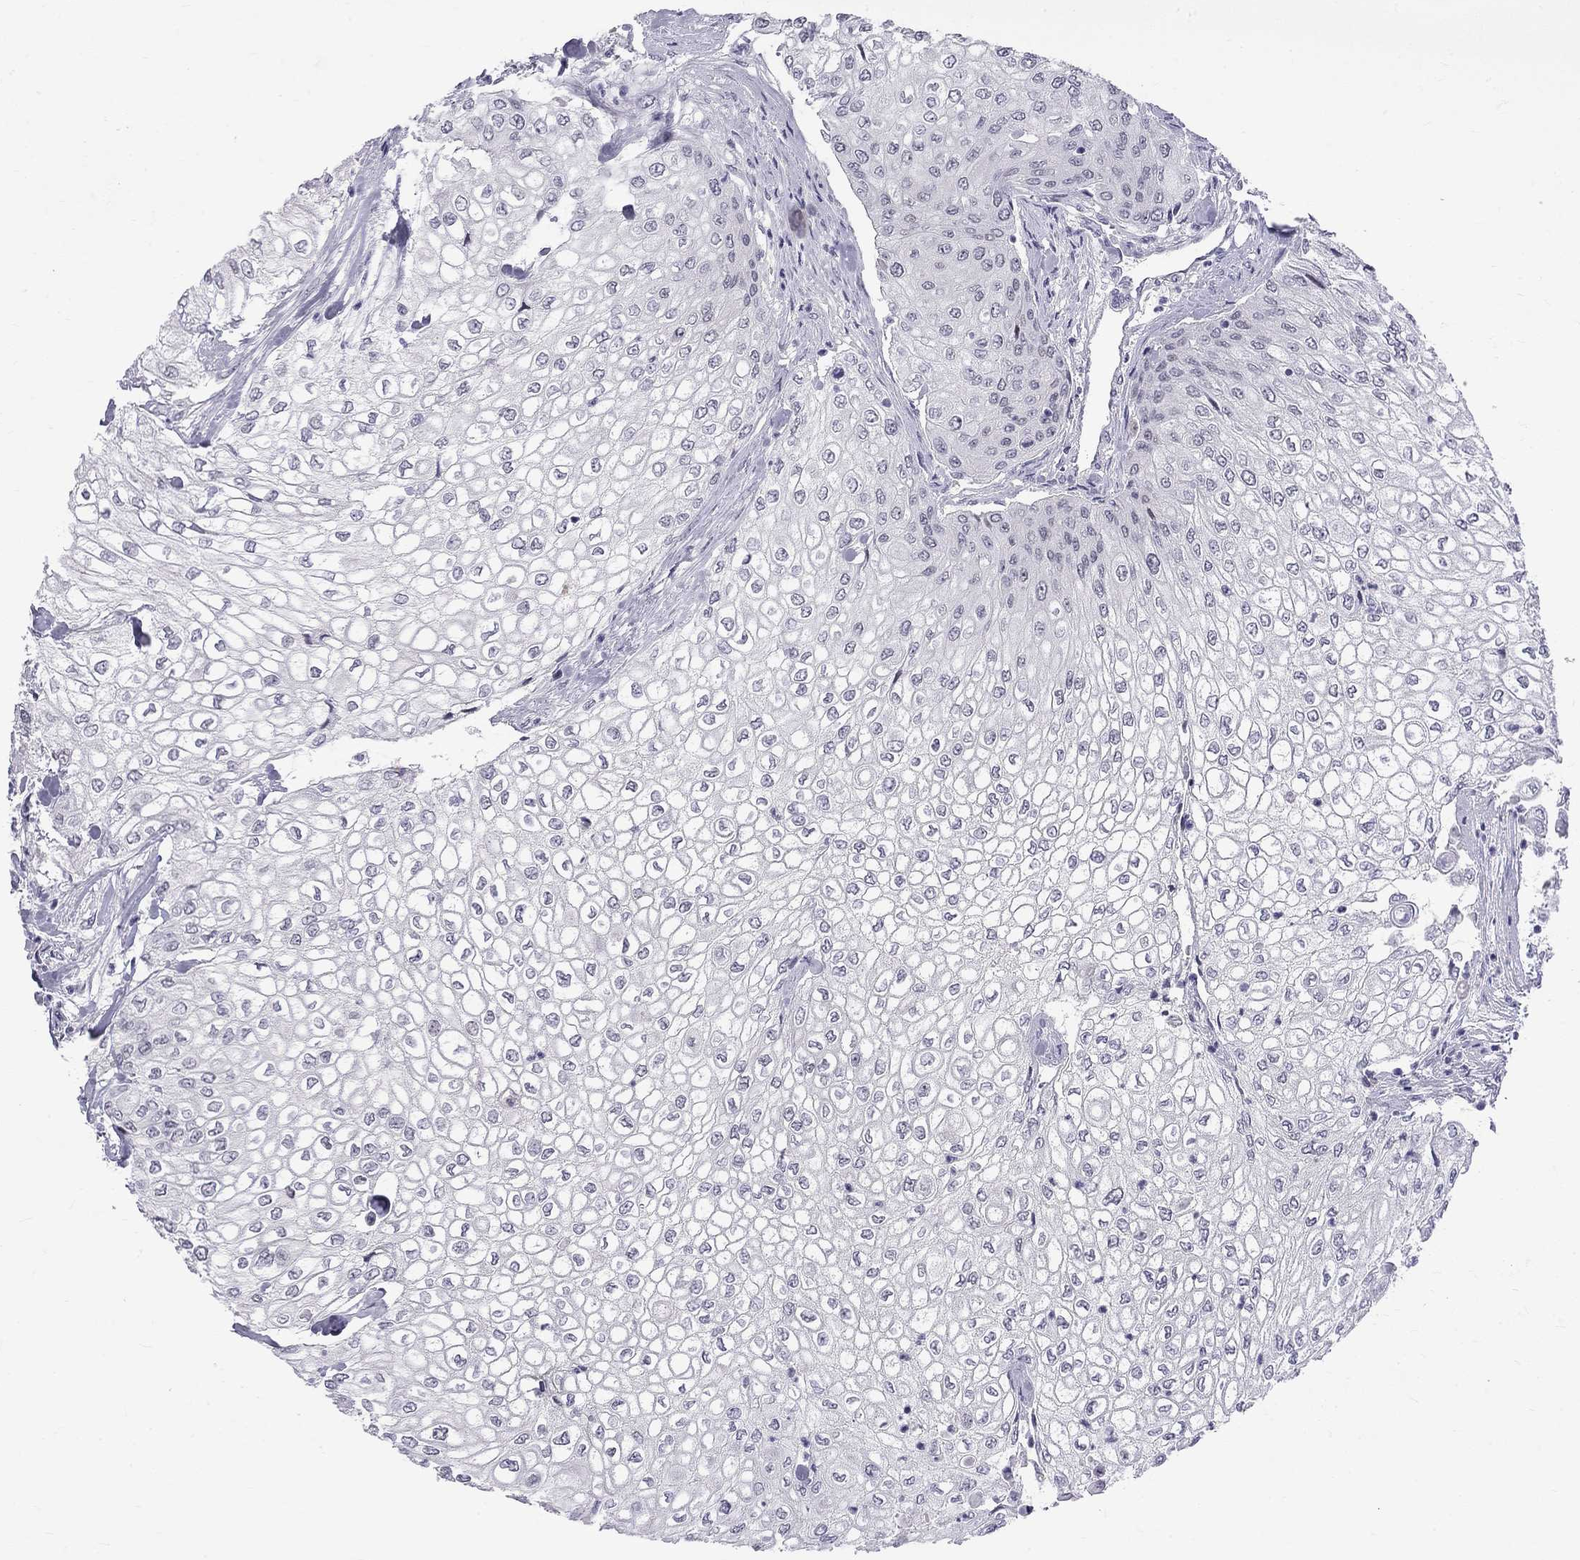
{"staining": {"intensity": "negative", "quantity": "none", "location": "none"}, "tissue": "urothelial cancer", "cell_type": "Tumor cells", "image_type": "cancer", "snomed": [{"axis": "morphology", "description": "Urothelial carcinoma, High grade"}, {"axis": "topography", "description": "Urinary bladder"}], "caption": "Immunohistochemistry (IHC) histopathology image of urothelial cancer stained for a protein (brown), which shows no staining in tumor cells.", "gene": "RTL9", "patient": {"sex": "male", "age": 62}}